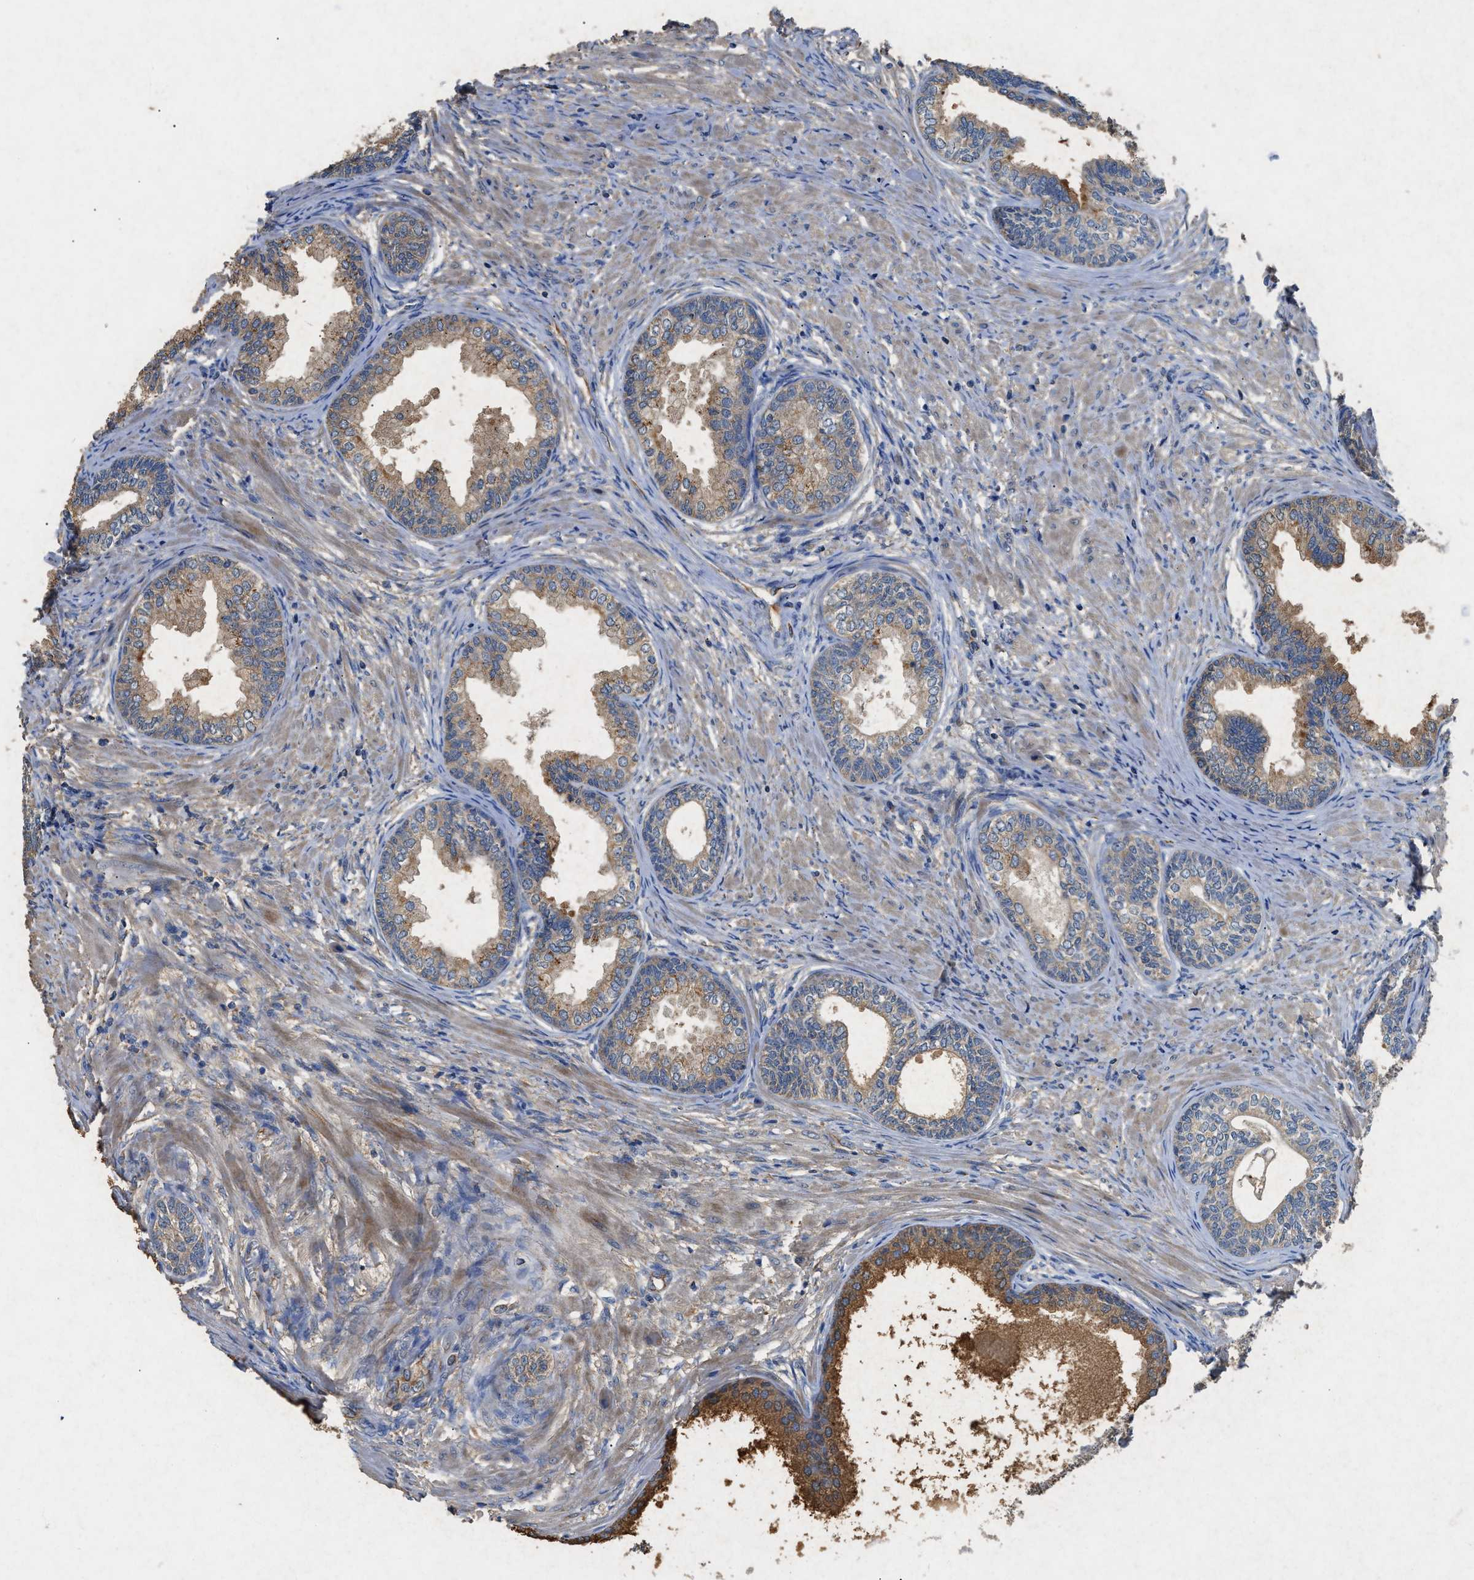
{"staining": {"intensity": "strong", "quantity": ">75%", "location": "cytoplasmic/membranous"}, "tissue": "prostate", "cell_type": "Glandular cells", "image_type": "normal", "snomed": [{"axis": "morphology", "description": "Normal tissue, NOS"}, {"axis": "topography", "description": "Prostate"}], "caption": "Prostate stained for a protein shows strong cytoplasmic/membranous positivity in glandular cells. (Stains: DAB in brown, nuclei in blue, Microscopy: brightfield microscopy at high magnification).", "gene": "CDK15", "patient": {"sex": "male", "age": 76}}